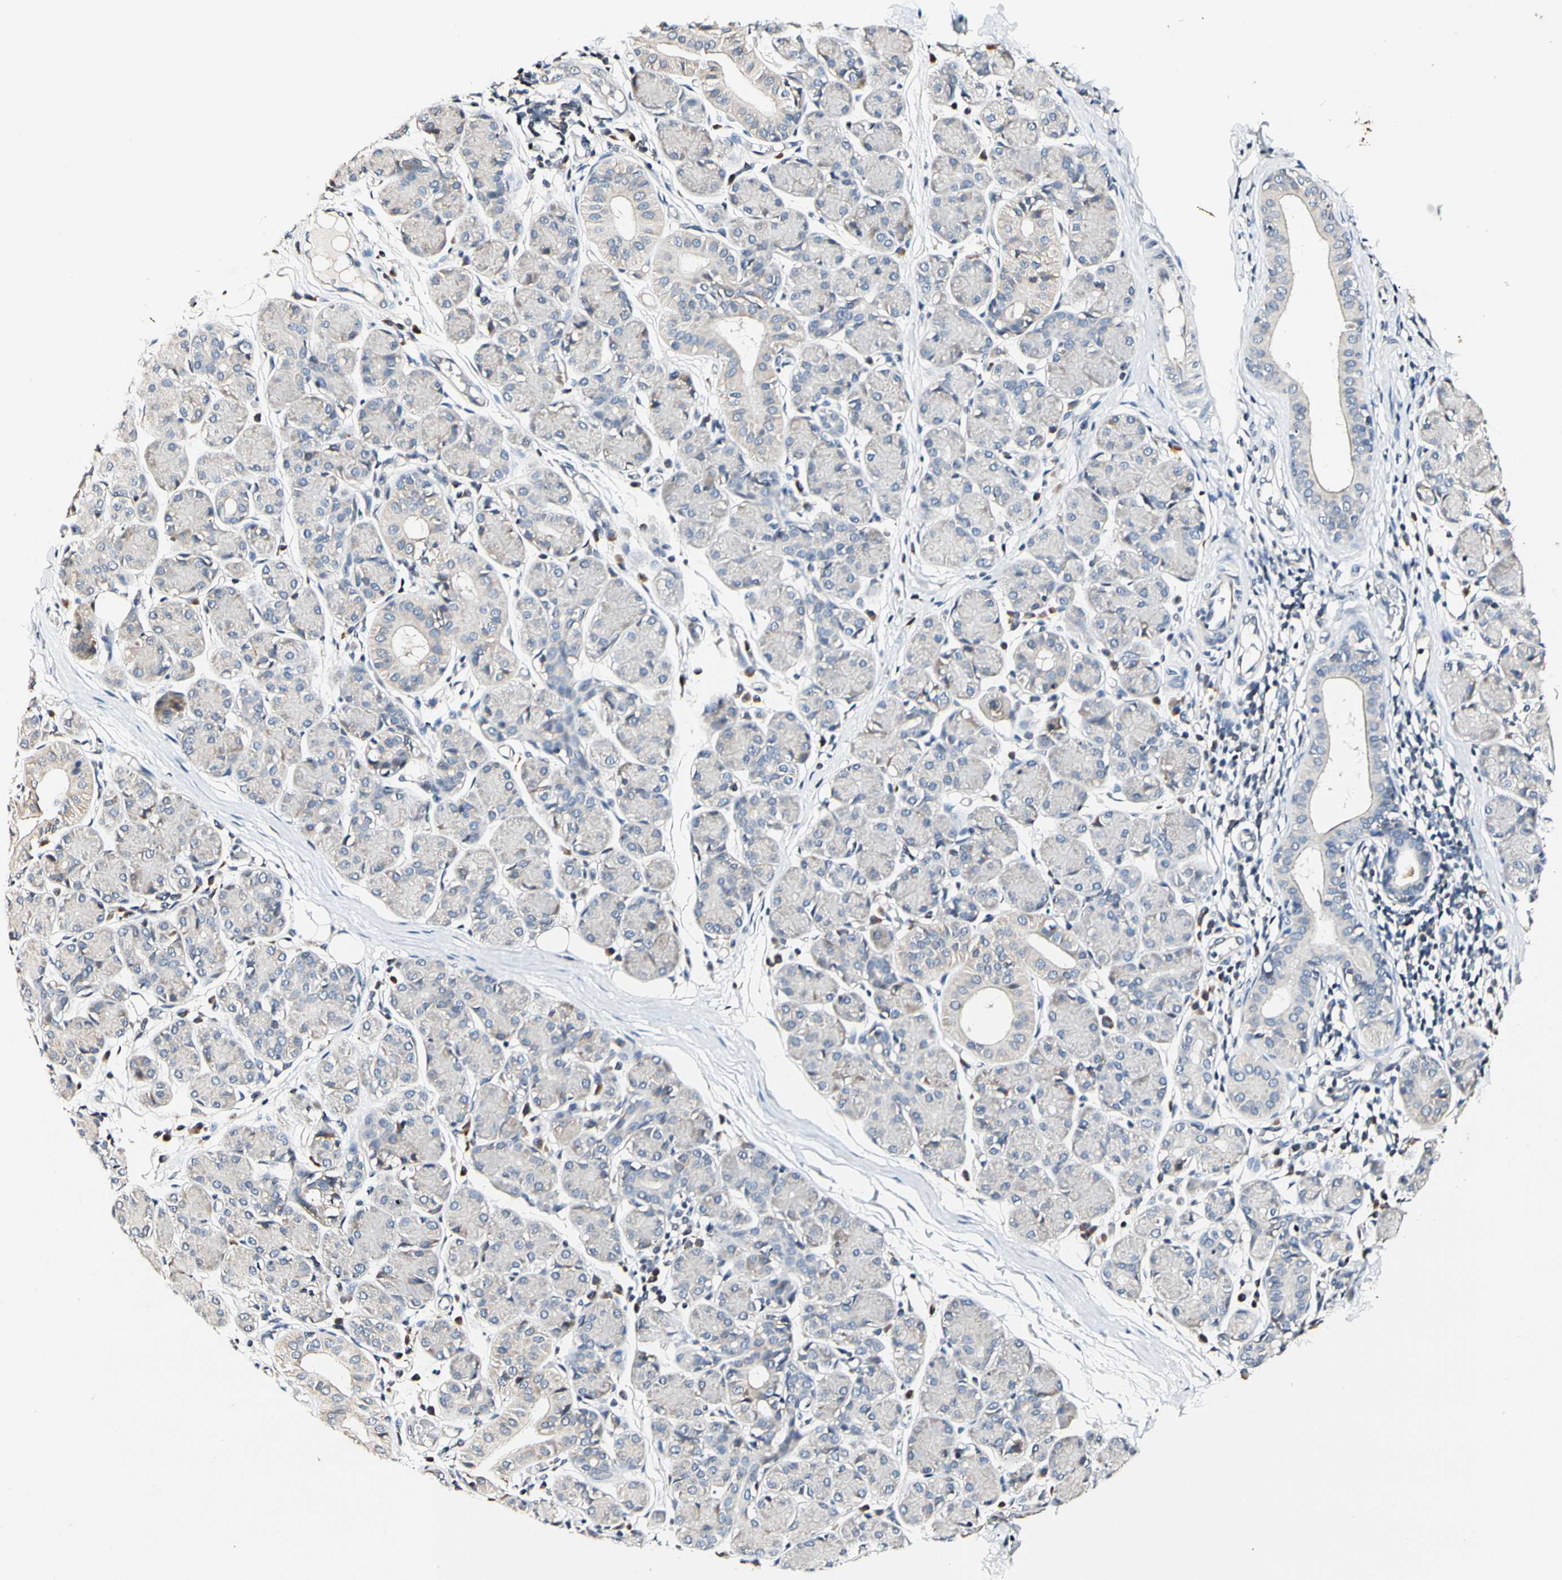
{"staining": {"intensity": "negative", "quantity": "none", "location": "none"}, "tissue": "salivary gland", "cell_type": "Glandular cells", "image_type": "normal", "snomed": [{"axis": "morphology", "description": "Normal tissue, NOS"}, {"axis": "morphology", "description": "Inflammation, NOS"}, {"axis": "topography", "description": "Lymph node"}, {"axis": "topography", "description": "Salivary gland"}], "caption": "DAB (3,3'-diaminobenzidine) immunohistochemical staining of unremarkable salivary gland displays no significant expression in glandular cells.", "gene": "SOX30", "patient": {"sex": "male", "age": 3}}